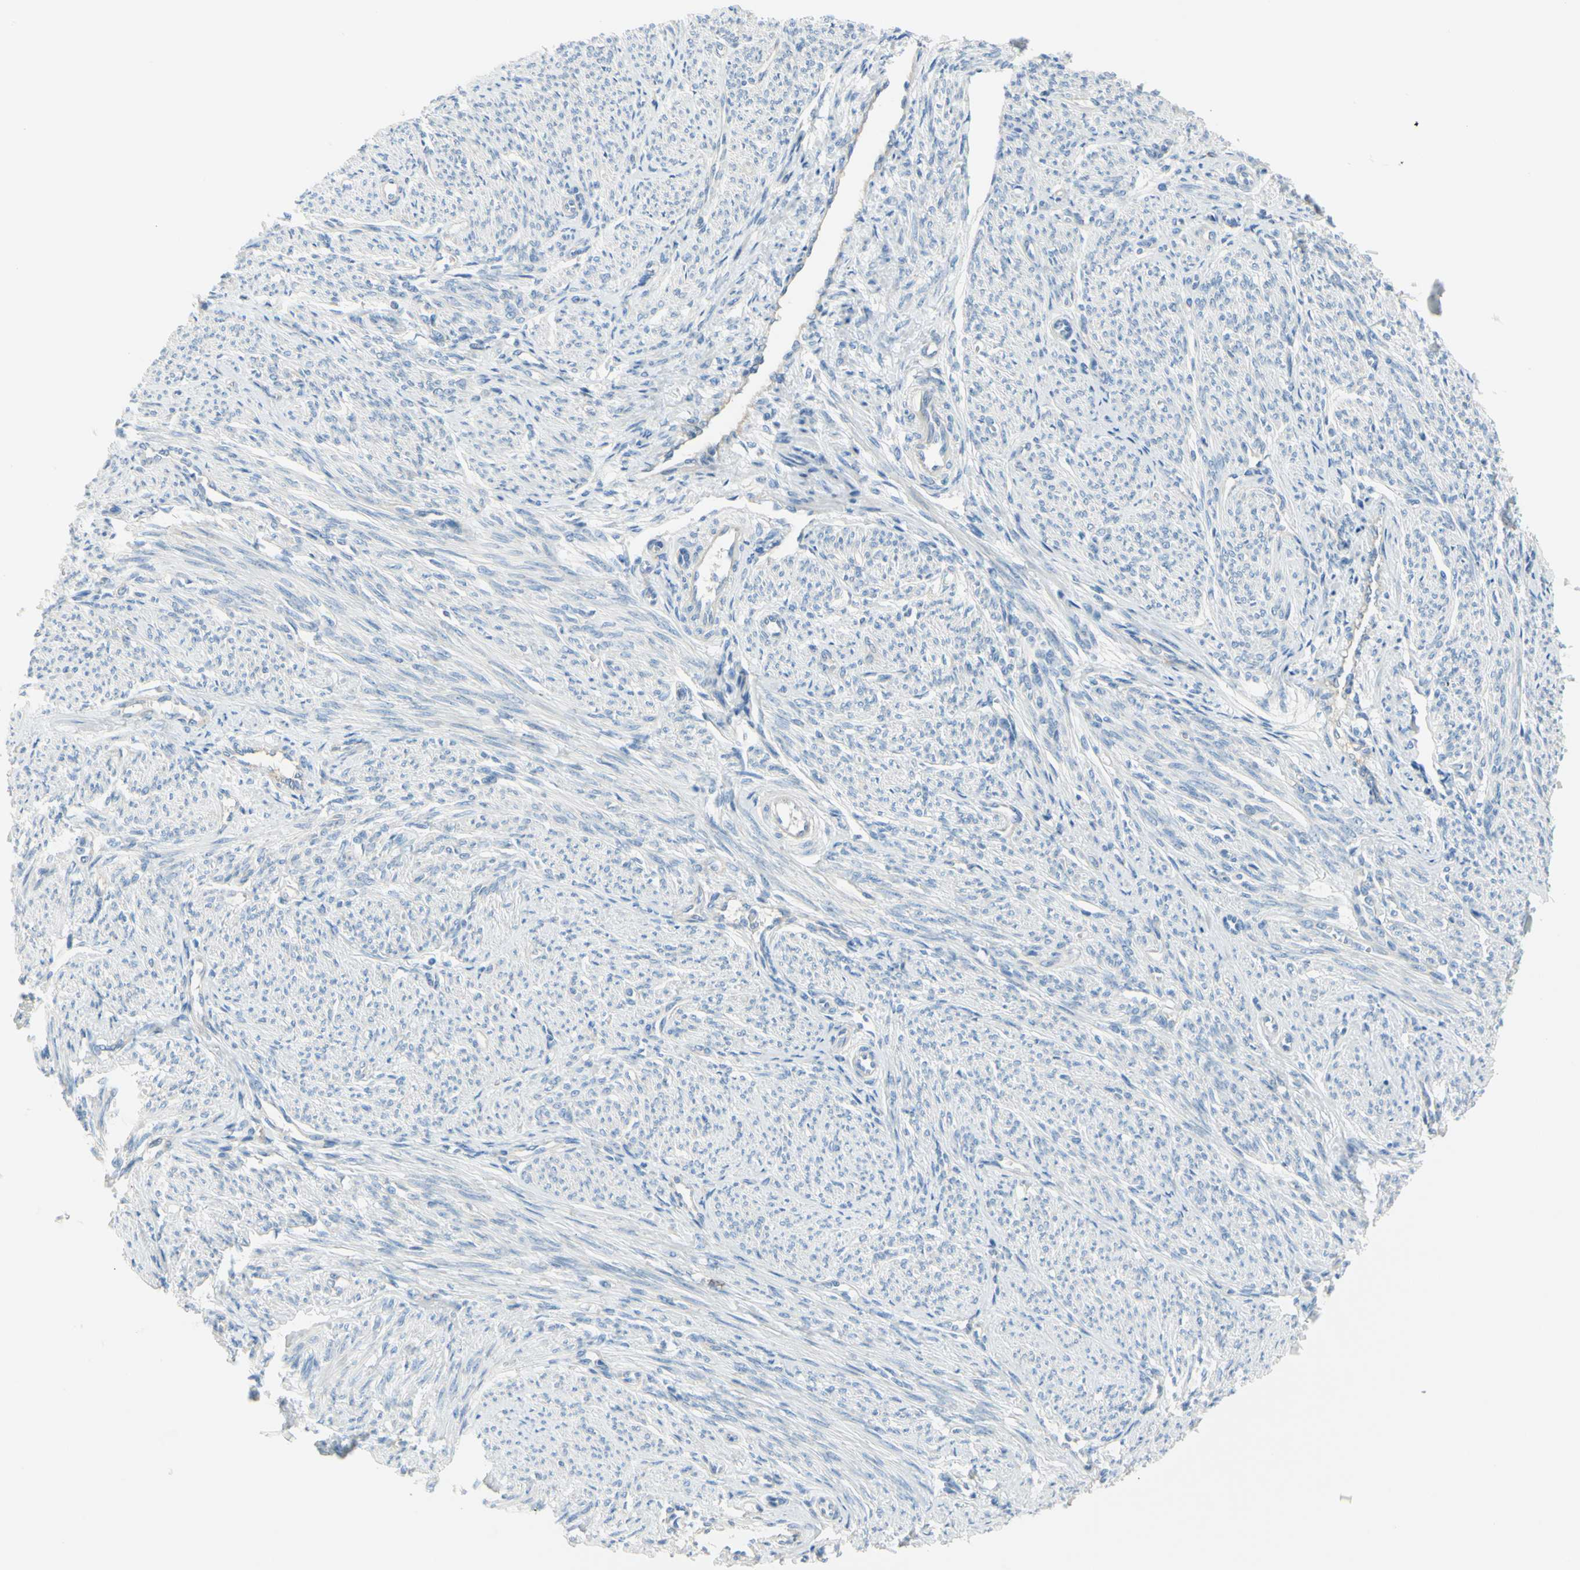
{"staining": {"intensity": "negative", "quantity": "none", "location": "none"}, "tissue": "smooth muscle", "cell_type": "Smooth muscle cells", "image_type": "normal", "snomed": [{"axis": "morphology", "description": "Normal tissue, NOS"}, {"axis": "topography", "description": "Smooth muscle"}], "caption": "A photomicrograph of smooth muscle stained for a protein reveals no brown staining in smooth muscle cells. Brightfield microscopy of IHC stained with DAB (3,3'-diaminobenzidine) (brown) and hematoxylin (blue), captured at high magnification.", "gene": "FRMD4B", "patient": {"sex": "female", "age": 65}}